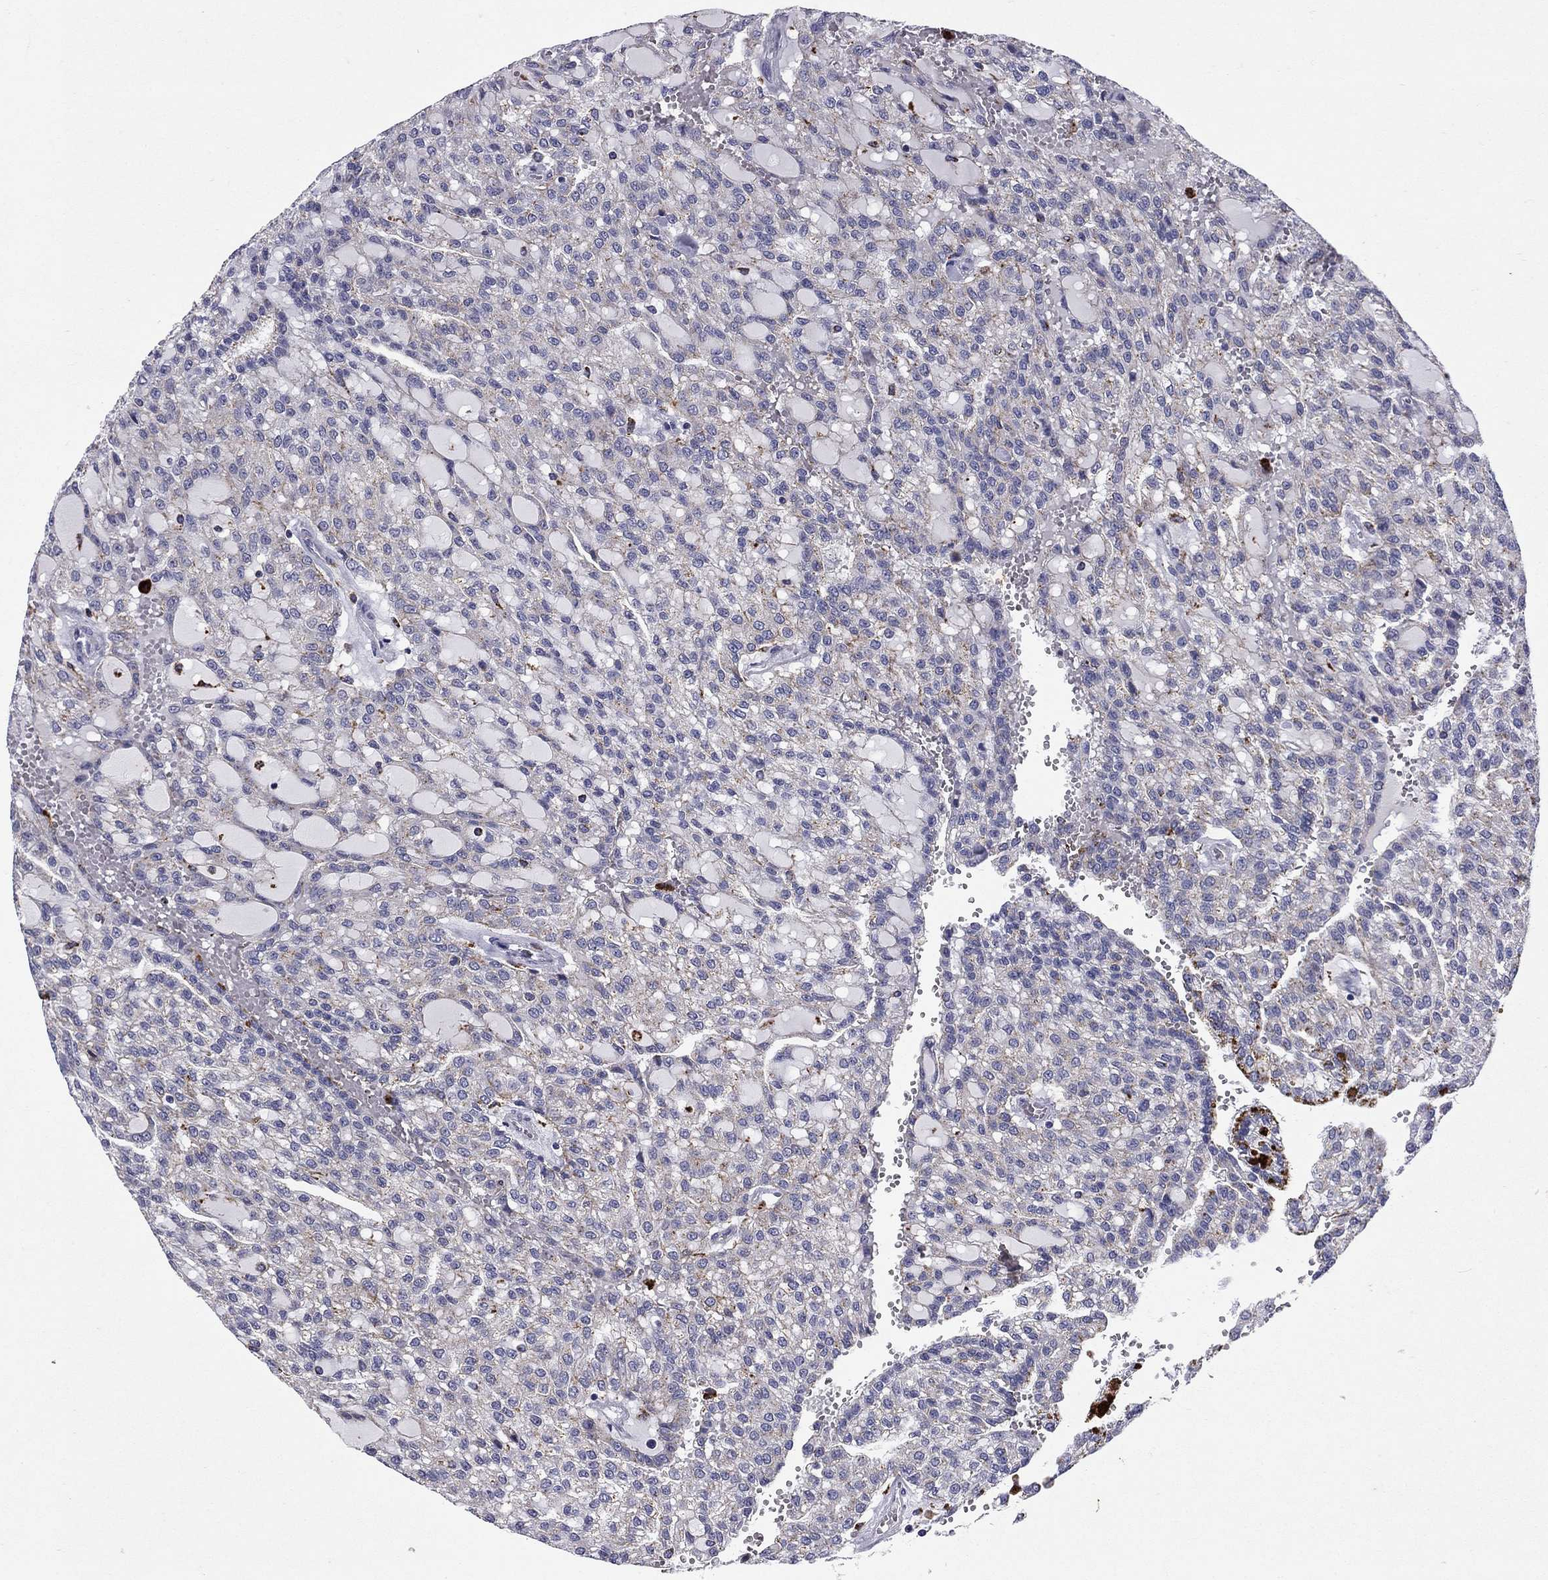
{"staining": {"intensity": "negative", "quantity": "none", "location": "none"}, "tissue": "renal cancer", "cell_type": "Tumor cells", "image_type": "cancer", "snomed": [{"axis": "morphology", "description": "Adenocarcinoma, NOS"}, {"axis": "topography", "description": "Kidney"}], "caption": "High magnification brightfield microscopy of renal cancer stained with DAB (brown) and counterstained with hematoxylin (blue): tumor cells show no significant expression.", "gene": "MADCAM1", "patient": {"sex": "male", "age": 63}}